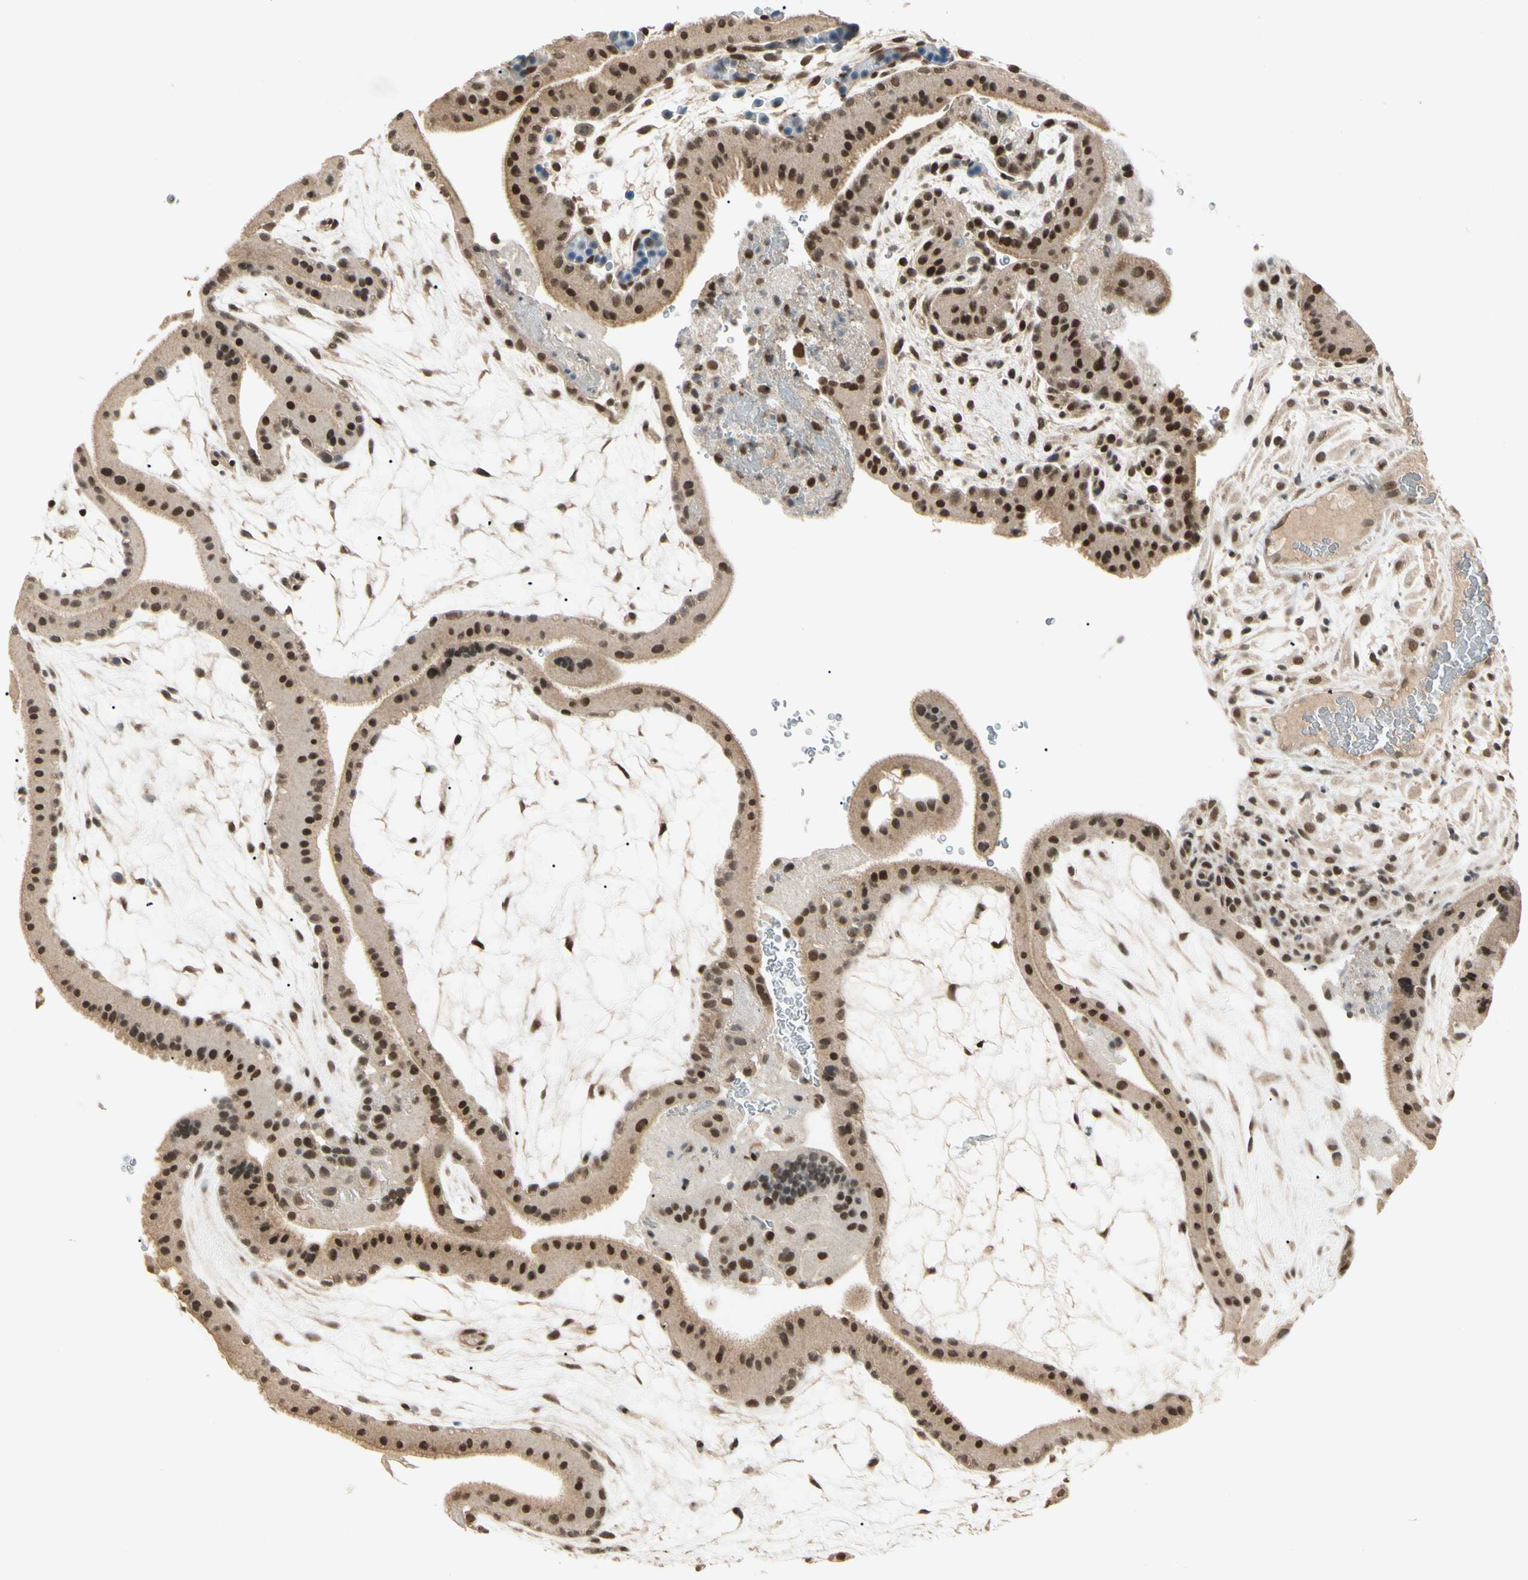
{"staining": {"intensity": "moderate", "quantity": ">75%", "location": "cytoplasmic/membranous,nuclear"}, "tissue": "placenta", "cell_type": "Decidual cells", "image_type": "normal", "snomed": [{"axis": "morphology", "description": "Normal tissue, NOS"}, {"axis": "topography", "description": "Placenta"}], "caption": "An image of placenta stained for a protein demonstrates moderate cytoplasmic/membranous,nuclear brown staining in decidual cells. (DAB IHC with brightfield microscopy, high magnification).", "gene": "ZSCAN12", "patient": {"sex": "female", "age": 19}}